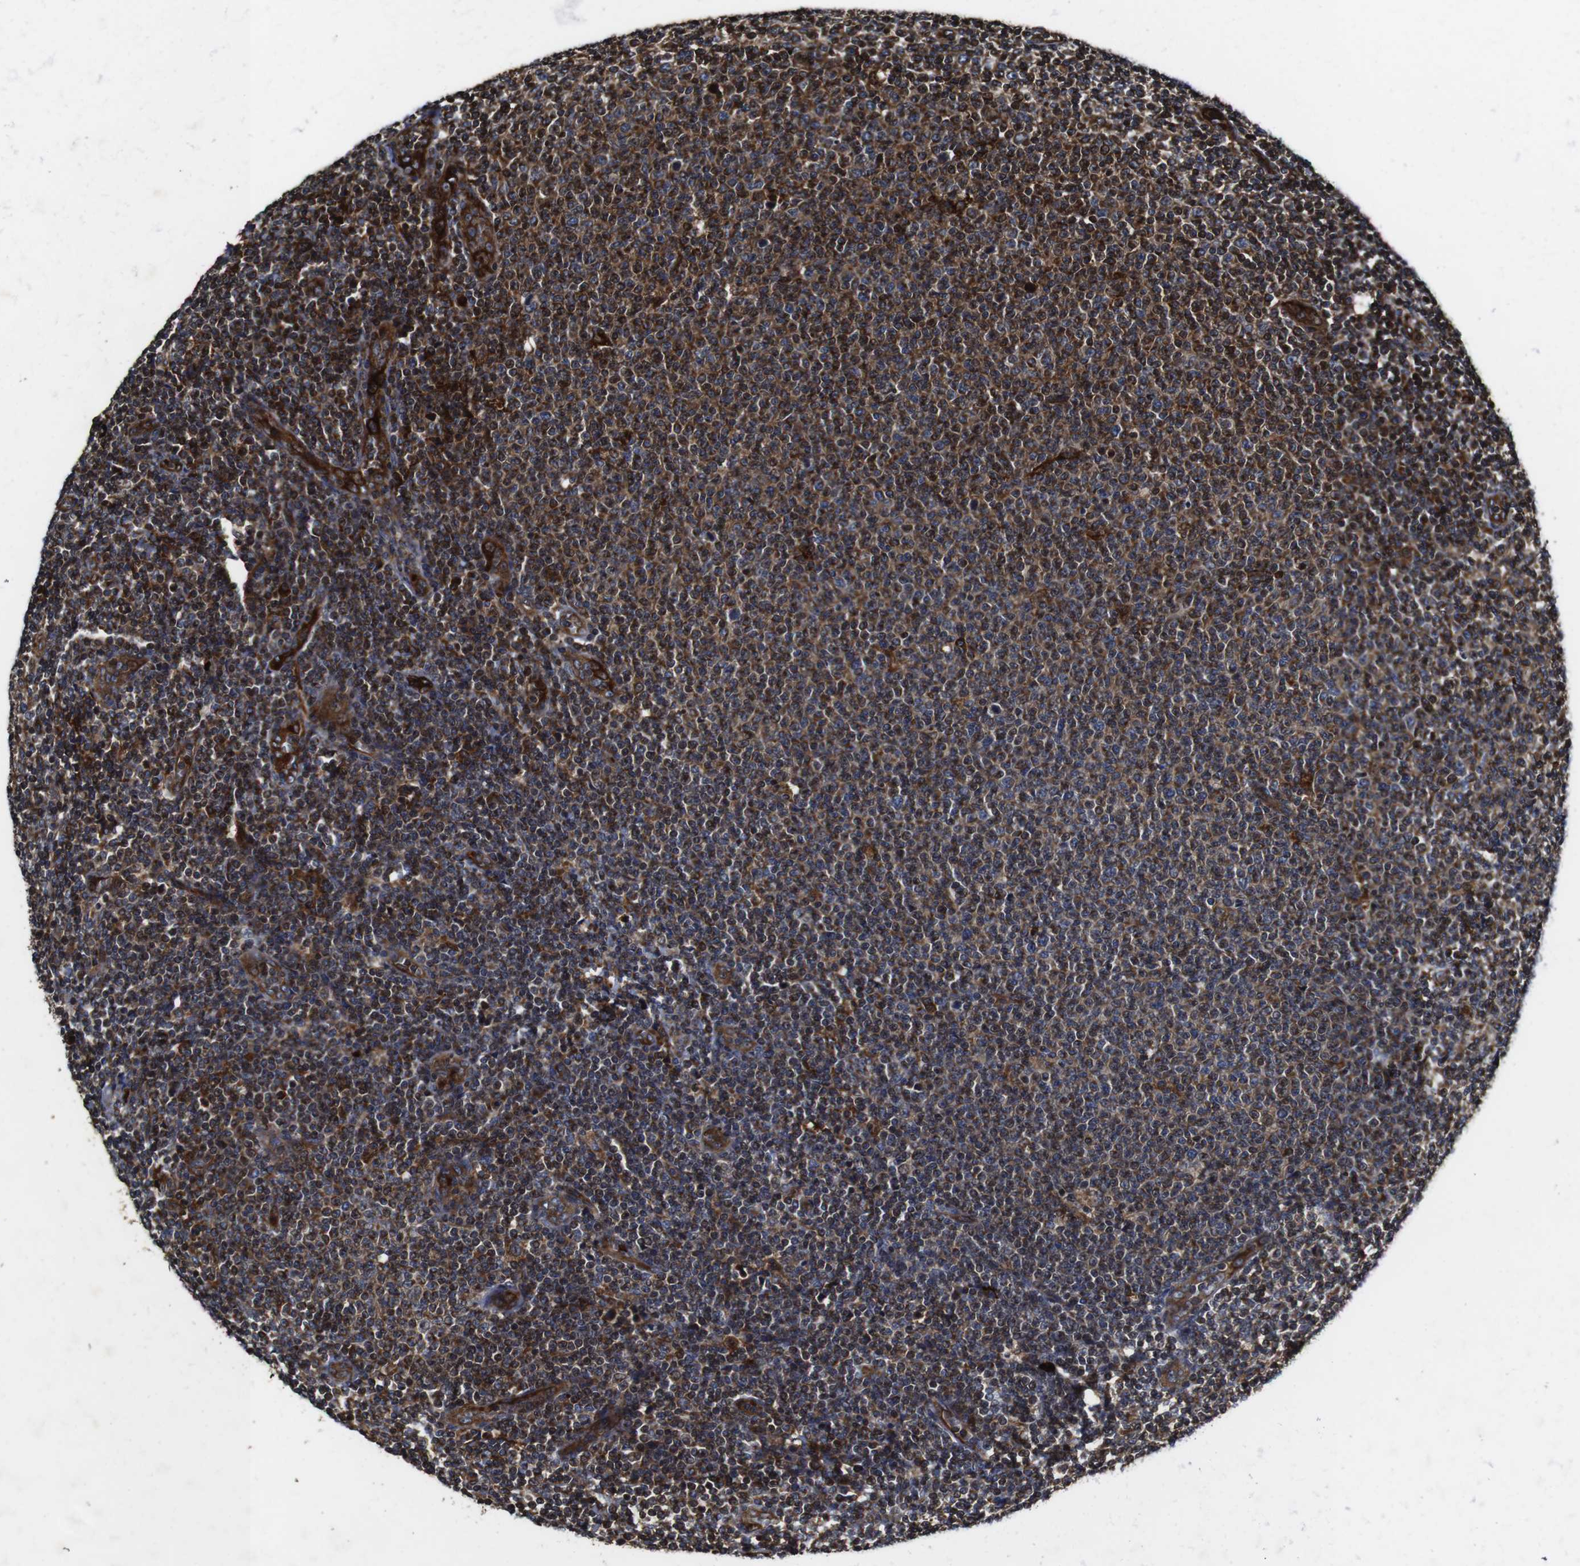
{"staining": {"intensity": "strong", "quantity": ">75%", "location": "cytoplasmic/membranous"}, "tissue": "lymphoma", "cell_type": "Tumor cells", "image_type": "cancer", "snomed": [{"axis": "morphology", "description": "Malignant lymphoma, non-Hodgkin's type, Low grade"}, {"axis": "topography", "description": "Lymph node"}], "caption": "Protein expression analysis of low-grade malignant lymphoma, non-Hodgkin's type exhibits strong cytoplasmic/membranous expression in about >75% of tumor cells.", "gene": "SMYD3", "patient": {"sex": "male", "age": 66}}